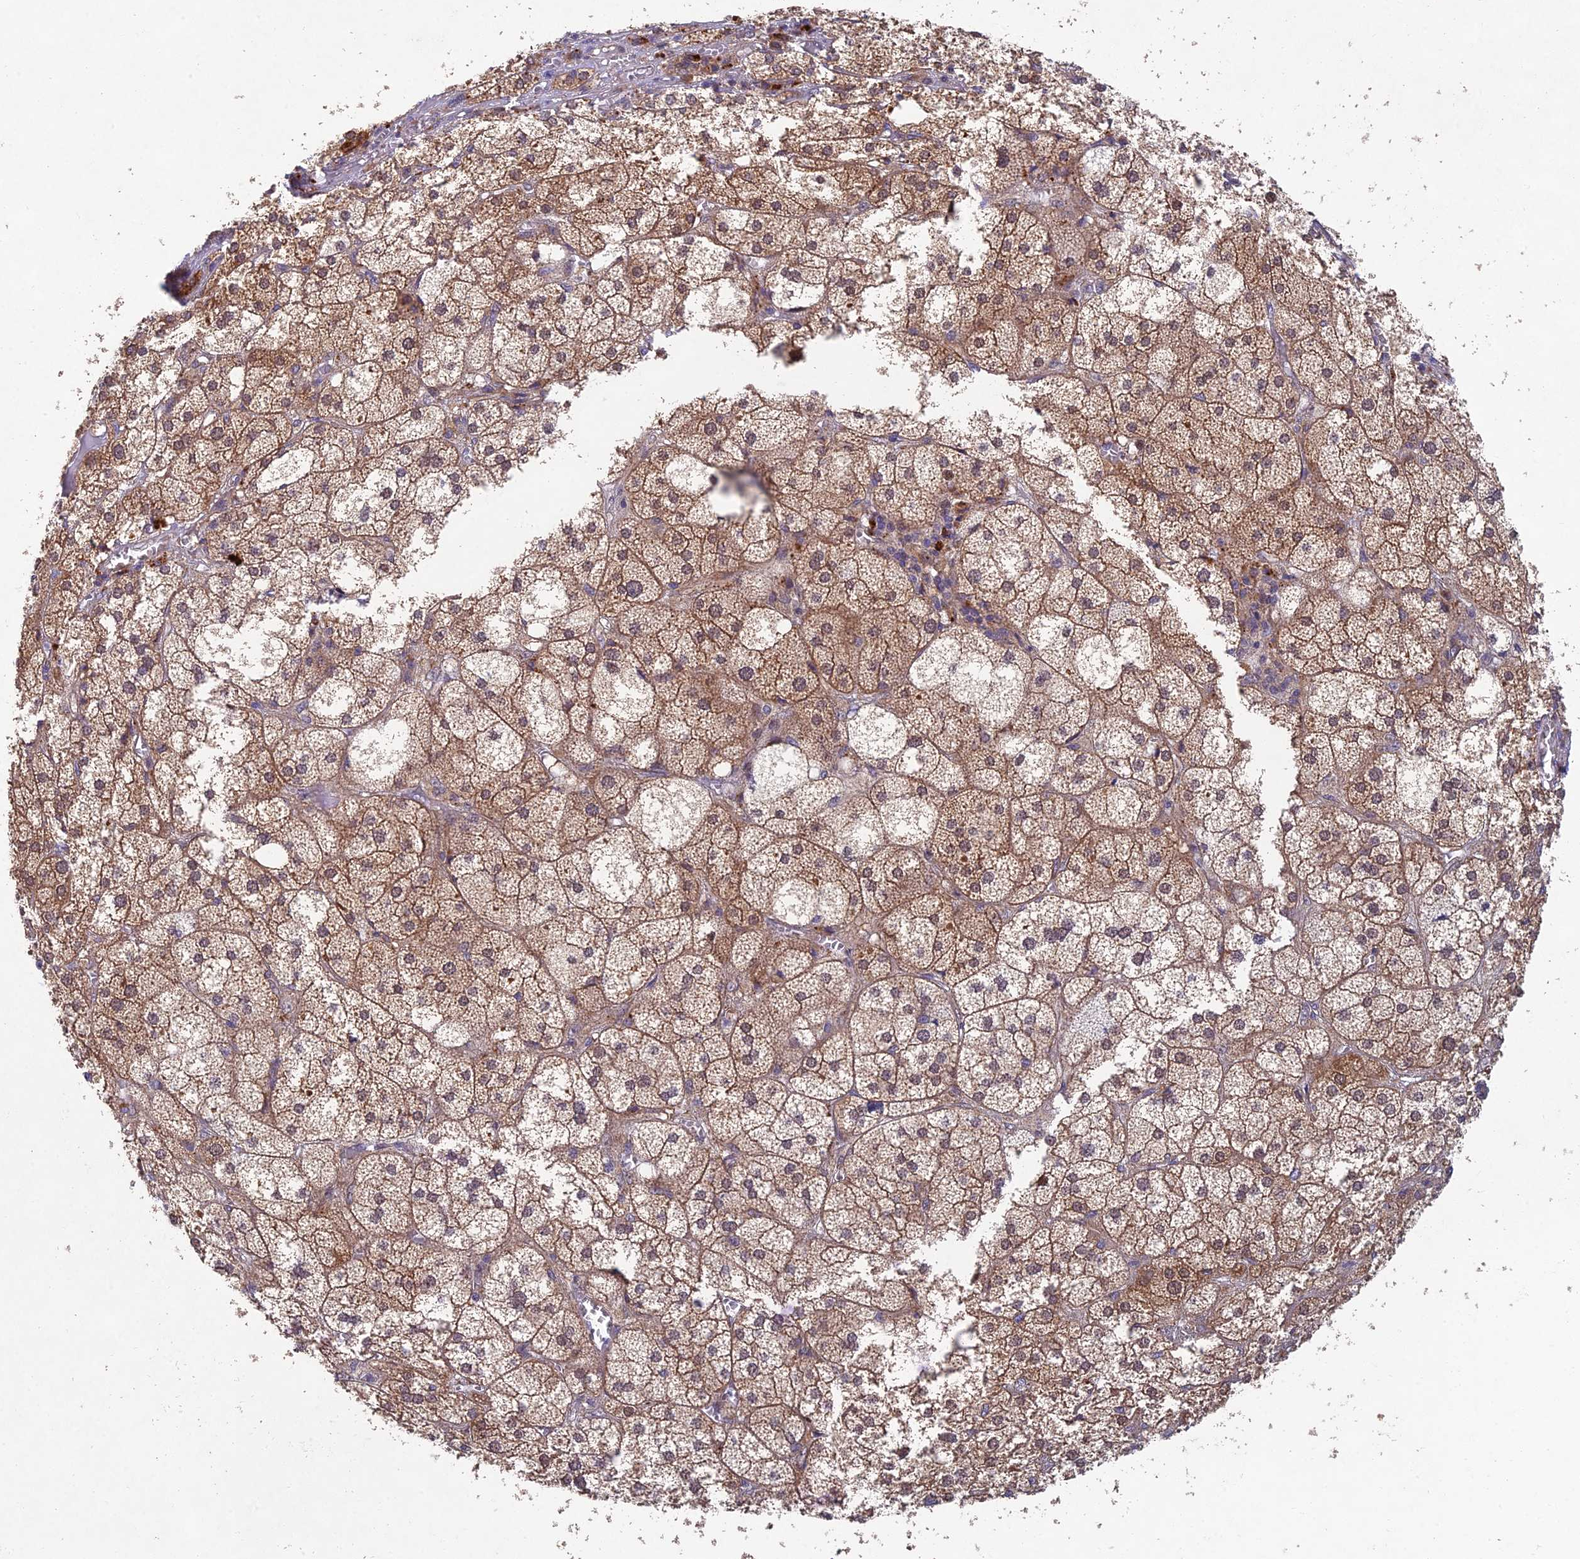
{"staining": {"intensity": "strong", "quantity": "25%-75%", "location": "cytoplasmic/membranous,nuclear"}, "tissue": "adrenal gland", "cell_type": "Glandular cells", "image_type": "normal", "snomed": [{"axis": "morphology", "description": "Normal tissue, NOS"}, {"axis": "topography", "description": "Adrenal gland"}], "caption": "The micrograph exhibits staining of unremarkable adrenal gland, revealing strong cytoplasmic/membranous,nuclear protein expression (brown color) within glandular cells.", "gene": "NSMCE1", "patient": {"sex": "female", "age": 61}}